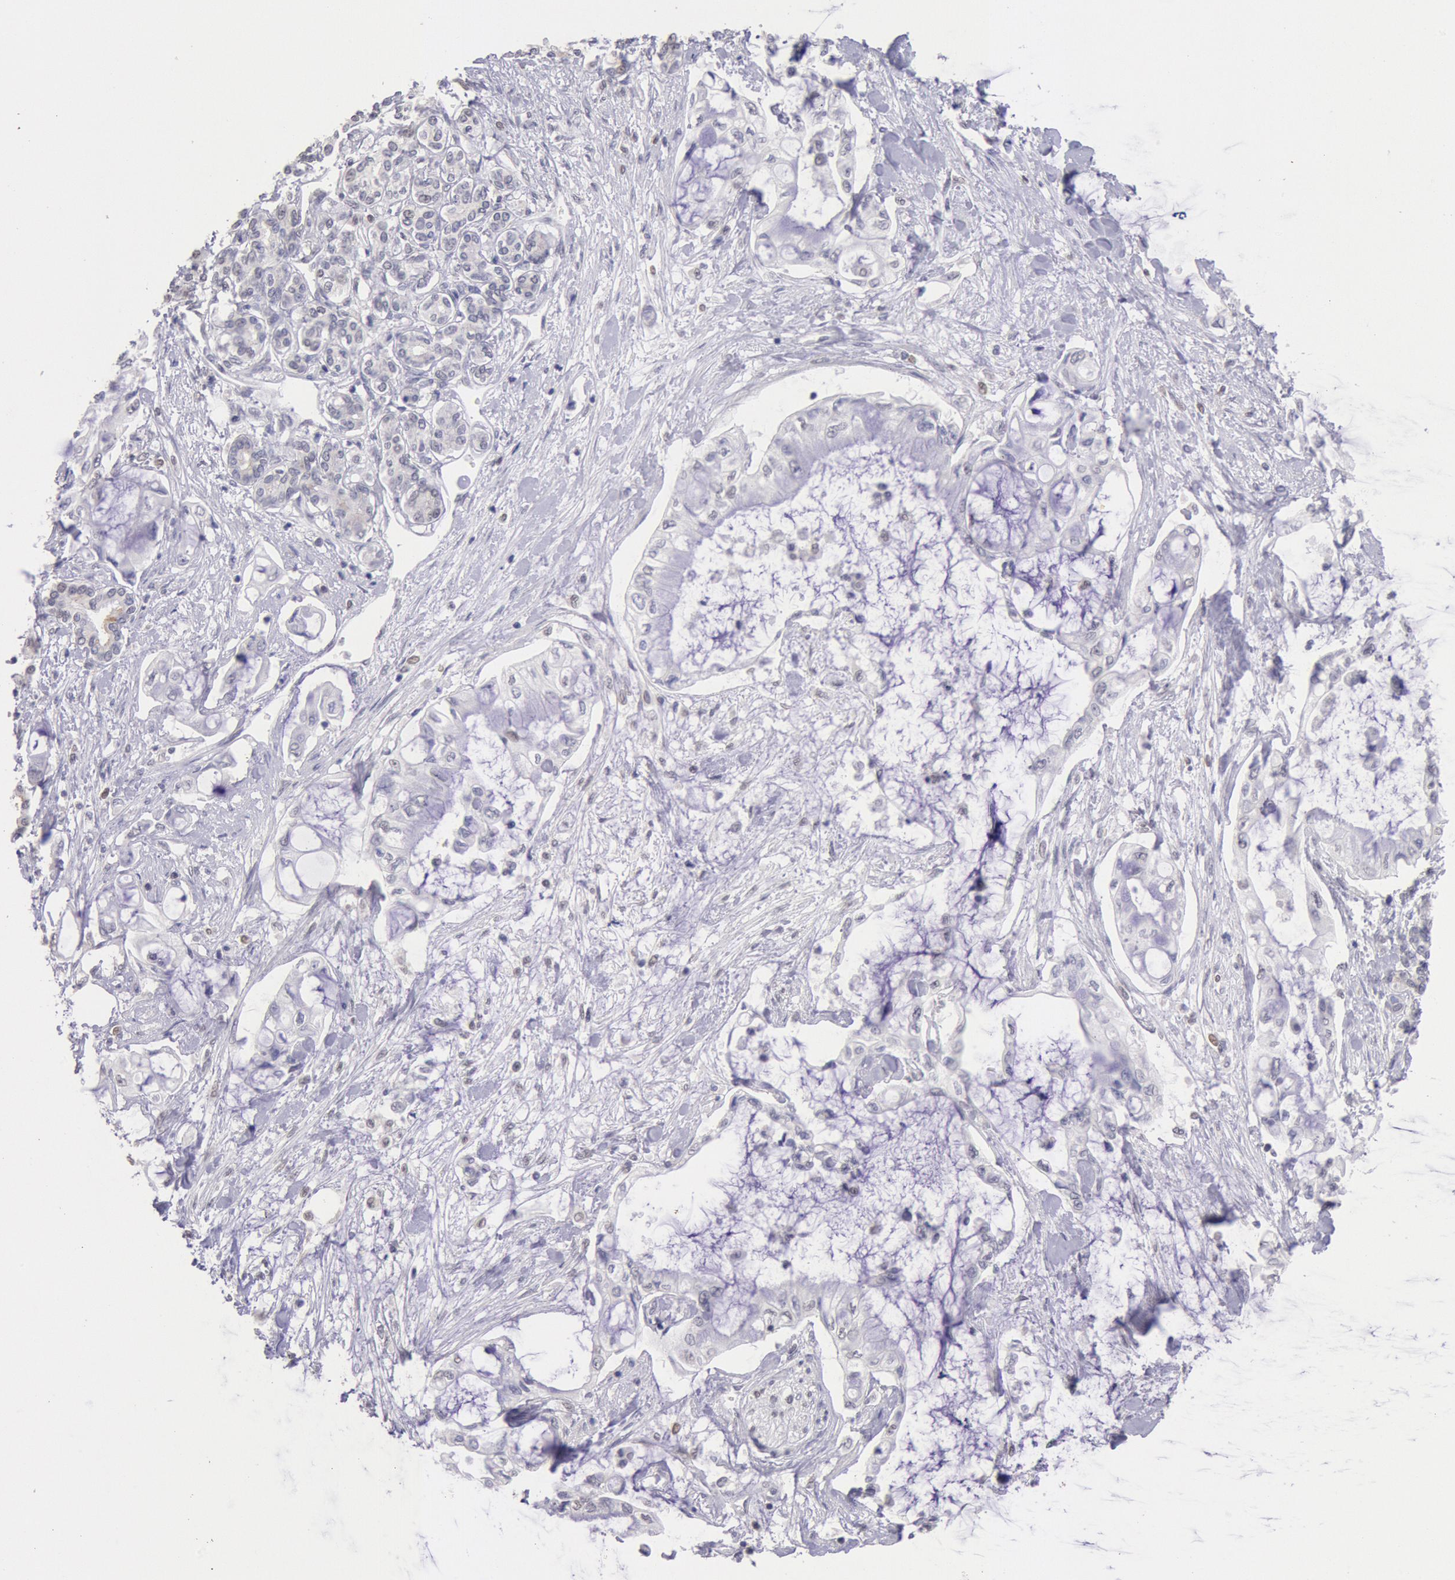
{"staining": {"intensity": "weak", "quantity": "<25%", "location": "cytoplasmic/membranous"}, "tissue": "pancreatic cancer", "cell_type": "Tumor cells", "image_type": "cancer", "snomed": [{"axis": "morphology", "description": "Adenocarcinoma, NOS"}, {"axis": "topography", "description": "Pancreas"}], "caption": "Human pancreatic adenocarcinoma stained for a protein using immunohistochemistry (IHC) shows no expression in tumor cells.", "gene": "MYH7", "patient": {"sex": "female", "age": 70}}